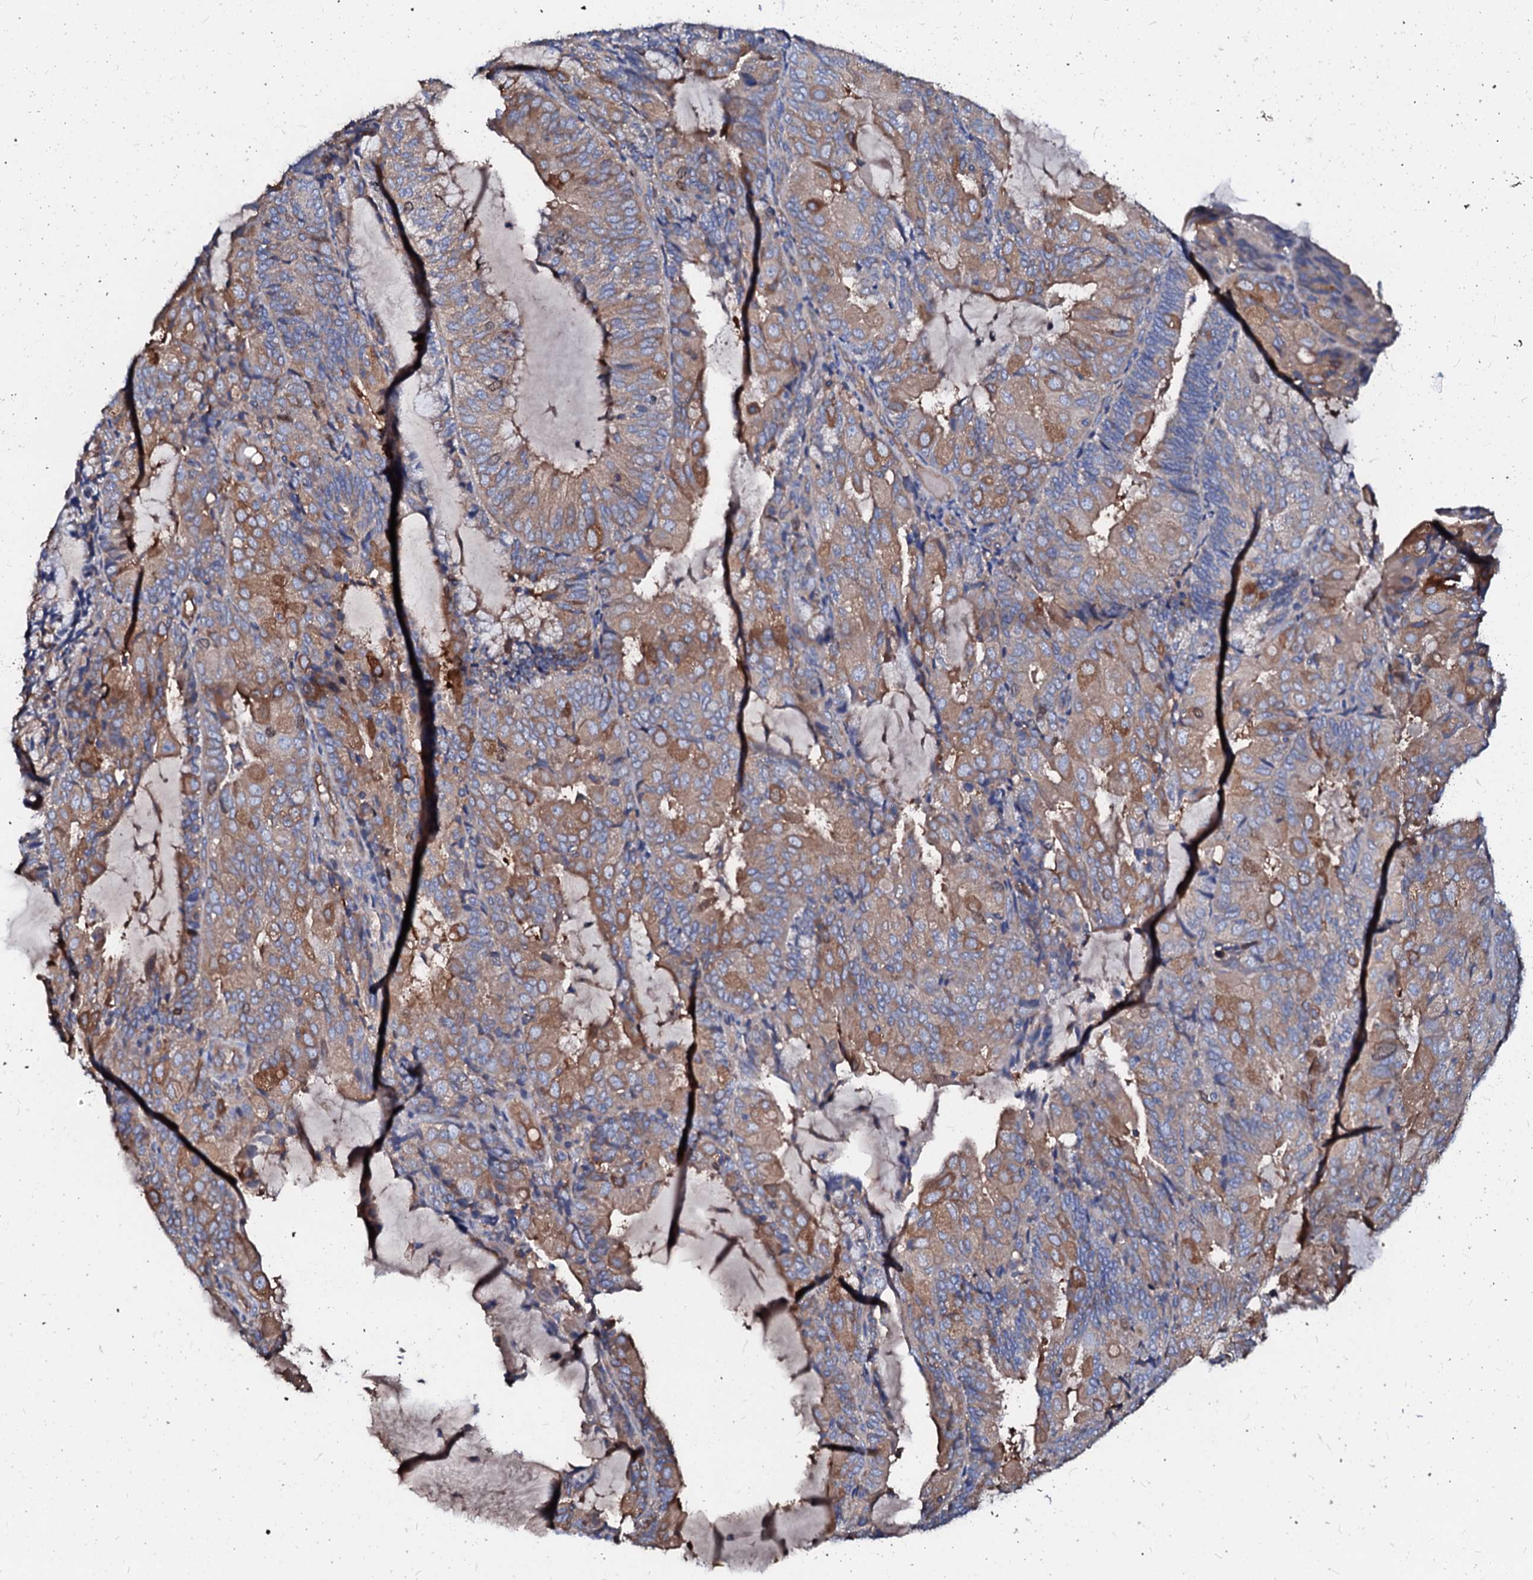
{"staining": {"intensity": "moderate", "quantity": "25%-75%", "location": "cytoplasmic/membranous"}, "tissue": "endometrial cancer", "cell_type": "Tumor cells", "image_type": "cancer", "snomed": [{"axis": "morphology", "description": "Adenocarcinoma, NOS"}, {"axis": "topography", "description": "Endometrium"}], "caption": "The image reveals immunohistochemical staining of adenocarcinoma (endometrial). There is moderate cytoplasmic/membranous expression is appreciated in approximately 25%-75% of tumor cells.", "gene": "CSKMT", "patient": {"sex": "female", "age": 81}}